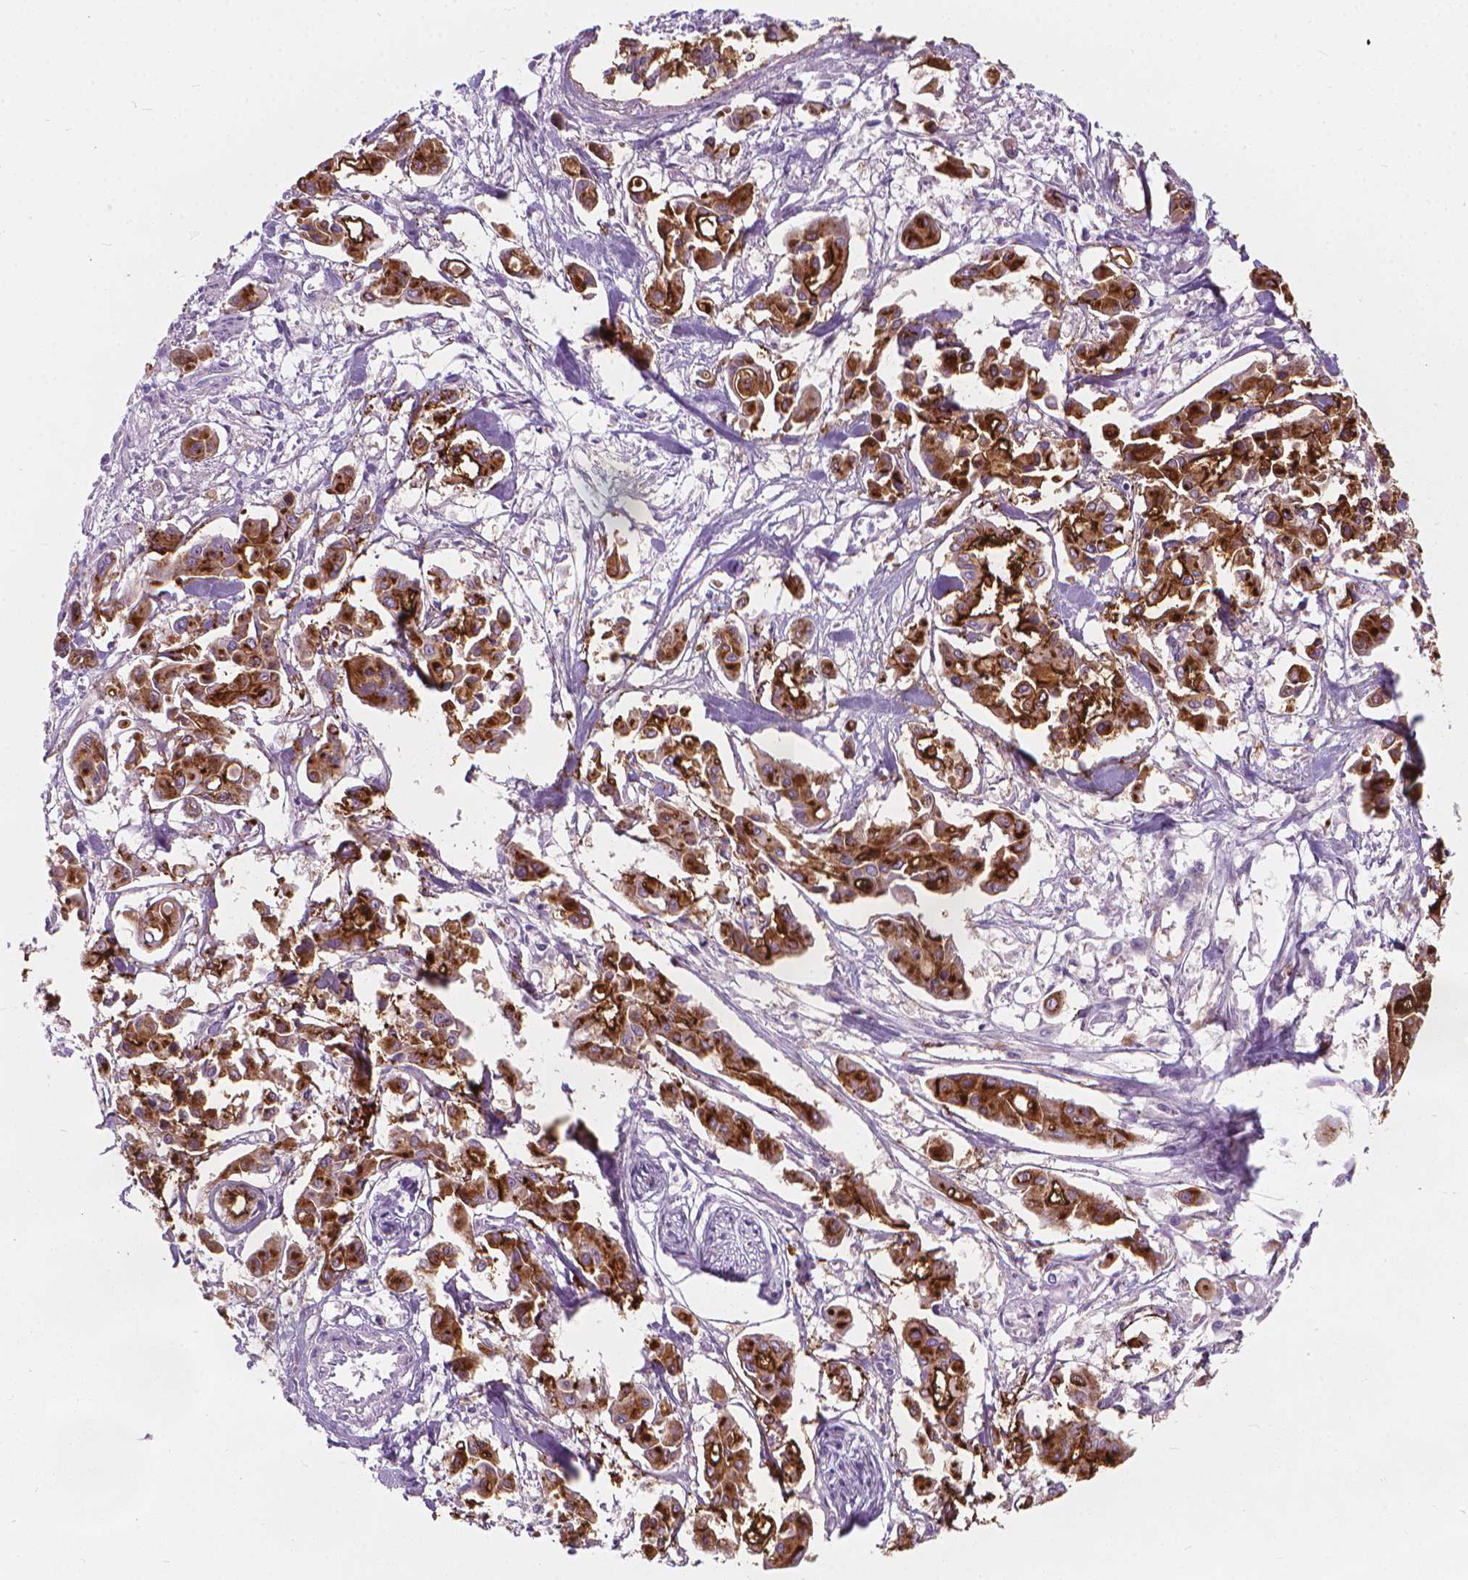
{"staining": {"intensity": "strong", "quantity": ">75%", "location": "cytoplasmic/membranous"}, "tissue": "pancreatic cancer", "cell_type": "Tumor cells", "image_type": "cancer", "snomed": [{"axis": "morphology", "description": "Adenocarcinoma, NOS"}, {"axis": "topography", "description": "Pancreas"}], "caption": "Pancreatic cancer (adenocarcinoma) stained with a brown dye demonstrates strong cytoplasmic/membranous positive expression in approximately >75% of tumor cells.", "gene": "GPRC5A", "patient": {"sex": "male", "age": 61}}